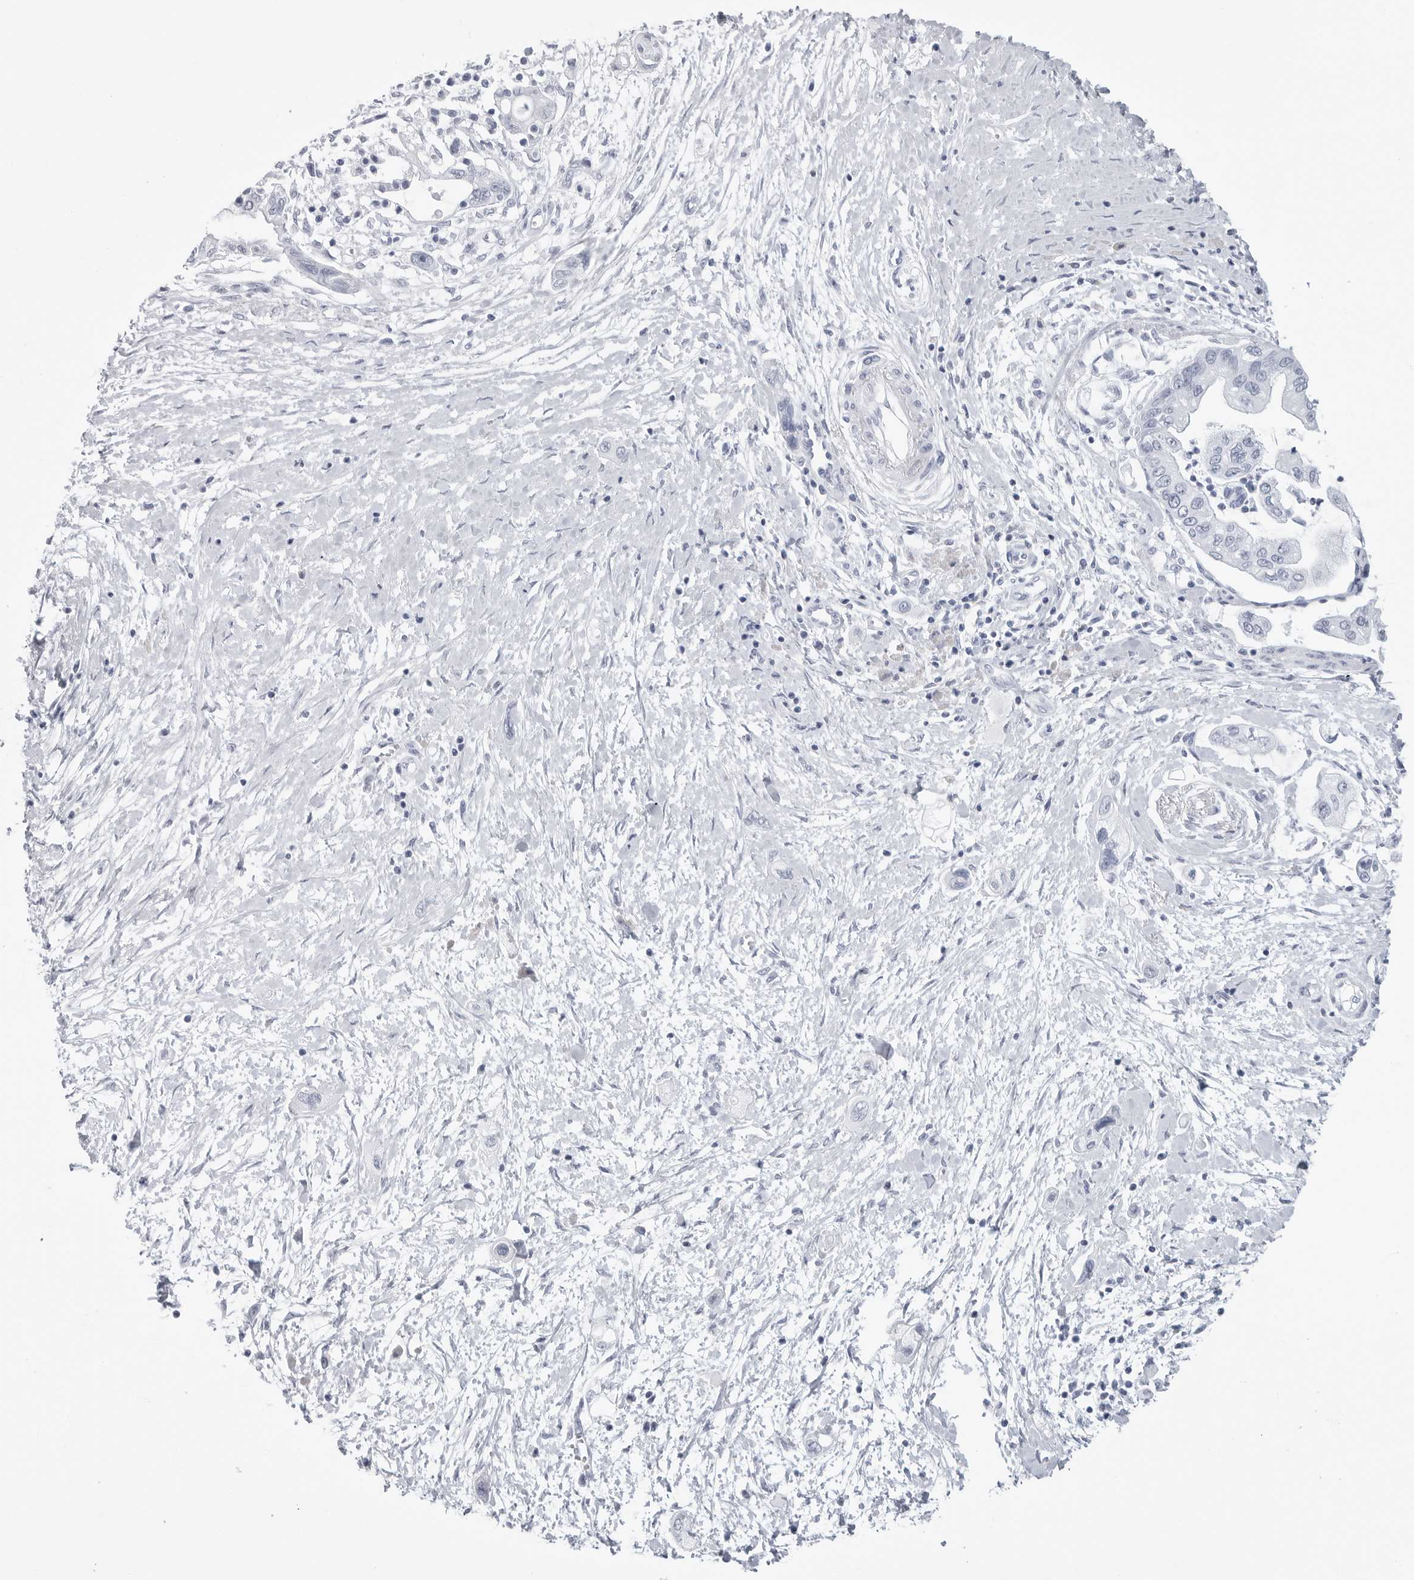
{"staining": {"intensity": "negative", "quantity": "none", "location": "none"}, "tissue": "pancreatic cancer", "cell_type": "Tumor cells", "image_type": "cancer", "snomed": [{"axis": "morphology", "description": "Adenocarcinoma, NOS"}, {"axis": "topography", "description": "Pancreas"}], "caption": "This is a micrograph of immunohistochemistry (IHC) staining of pancreatic cancer, which shows no expression in tumor cells.", "gene": "CSH1", "patient": {"sex": "male", "age": 59}}